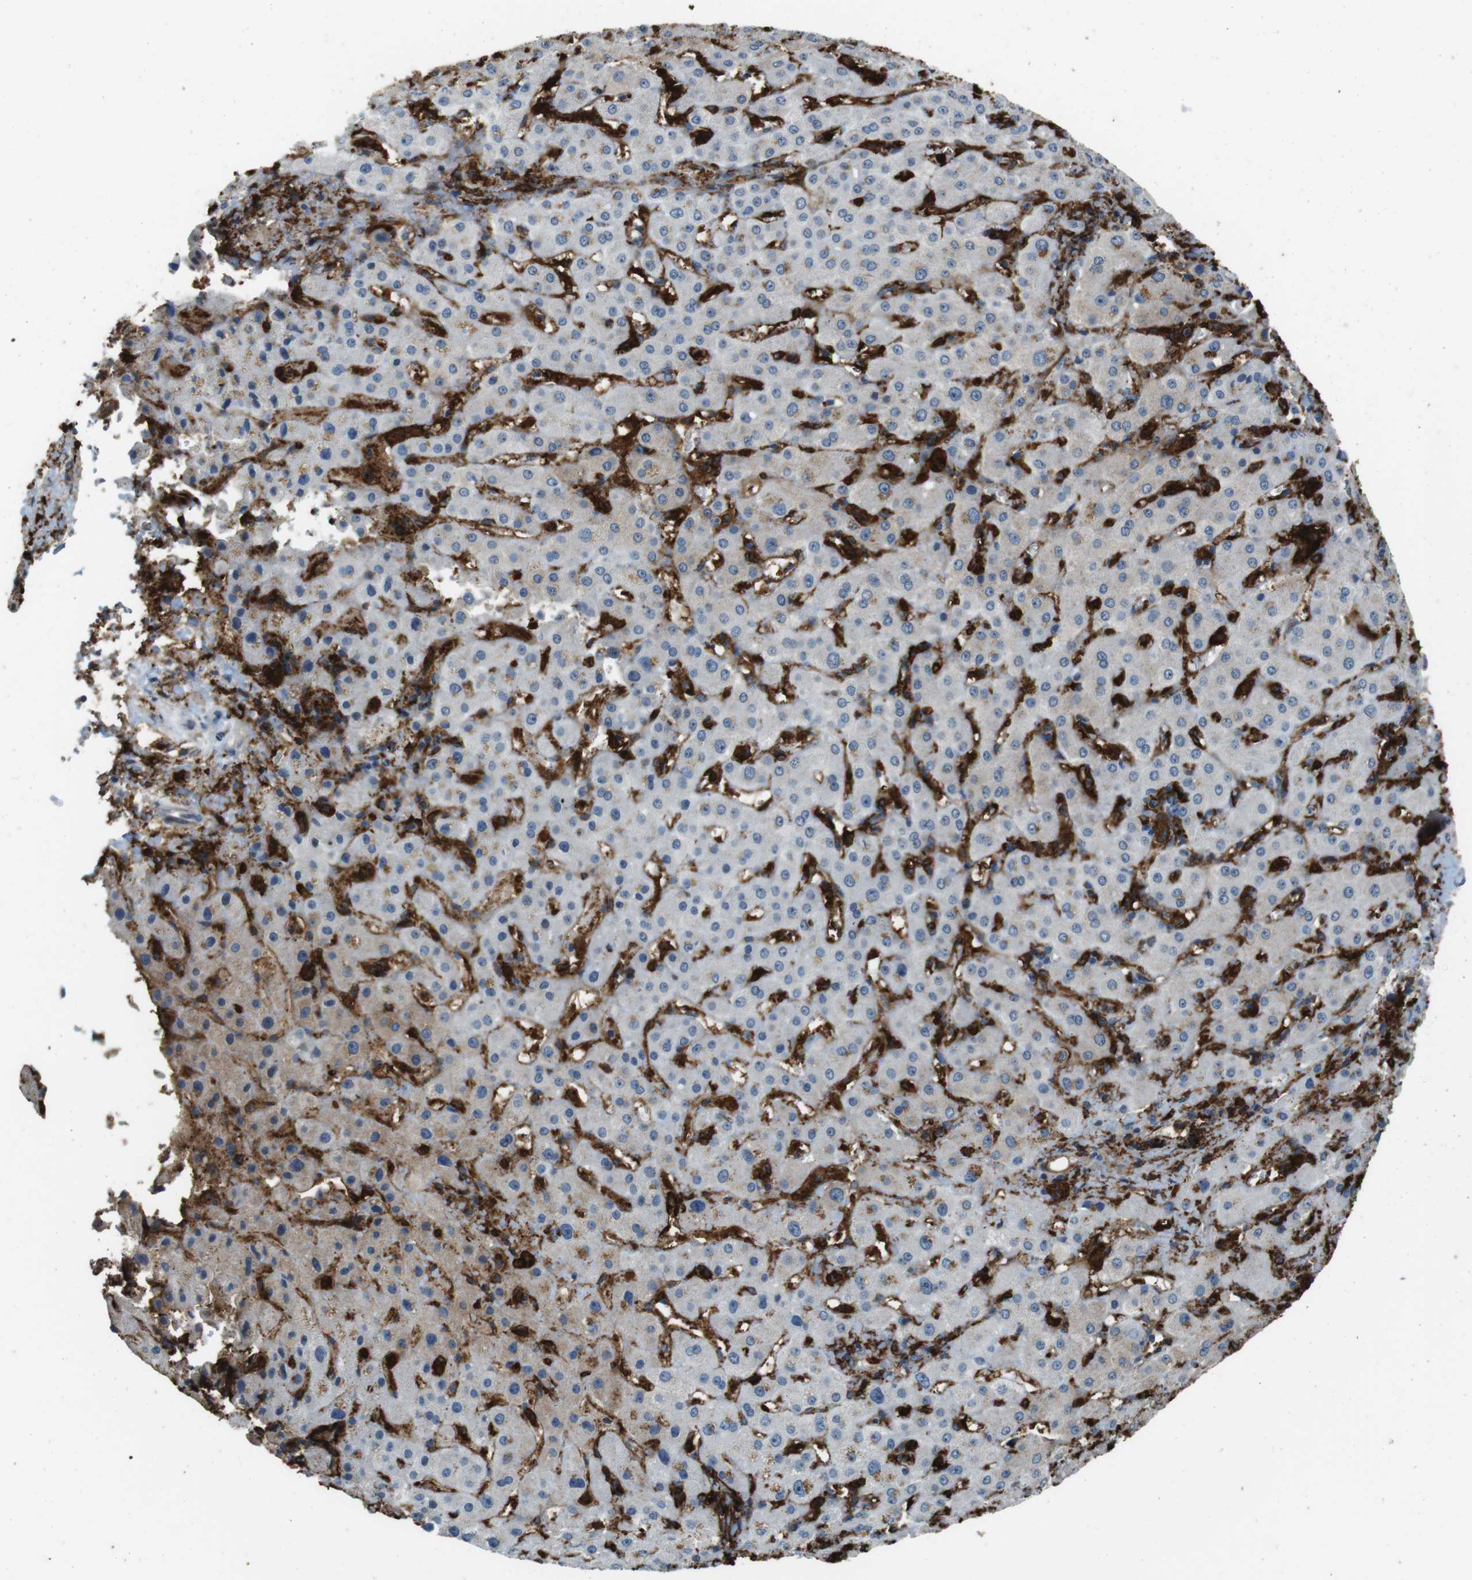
{"staining": {"intensity": "negative", "quantity": "none", "location": "none"}, "tissue": "liver cancer", "cell_type": "Tumor cells", "image_type": "cancer", "snomed": [{"axis": "morphology", "description": "Cholangiocarcinoma"}, {"axis": "topography", "description": "Liver"}], "caption": "DAB (3,3'-diaminobenzidine) immunohistochemical staining of liver cancer (cholangiocarcinoma) shows no significant staining in tumor cells.", "gene": "HLA-DRA", "patient": {"sex": "female", "age": 65}}